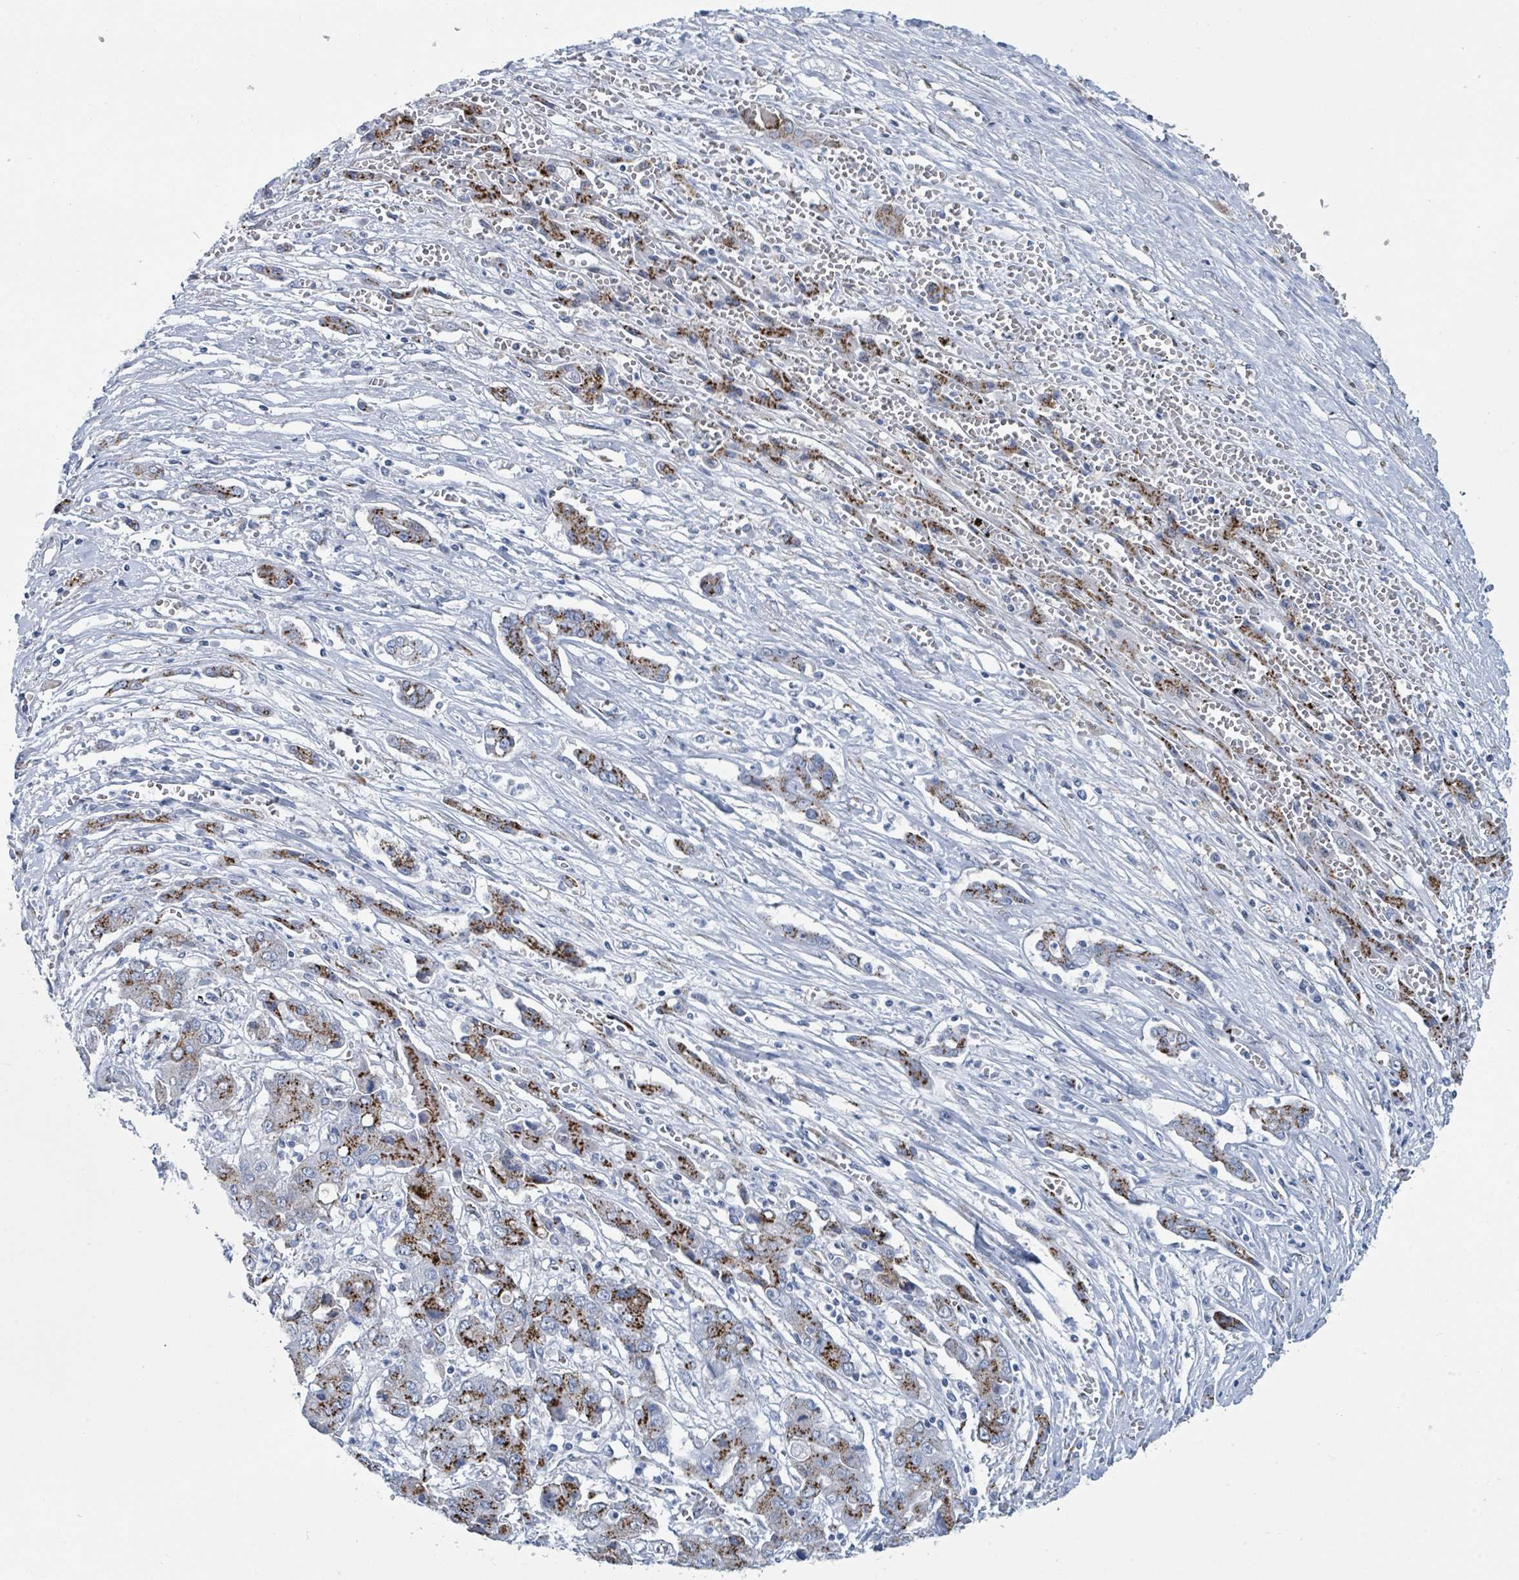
{"staining": {"intensity": "strong", "quantity": "25%-75%", "location": "cytoplasmic/membranous"}, "tissue": "liver cancer", "cell_type": "Tumor cells", "image_type": "cancer", "snomed": [{"axis": "morphology", "description": "Cholangiocarcinoma"}, {"axis": "topography", "description": "Liver"}], "caption": "Cholangiocarcinoma (liver) stained with a protein marker exhibits strong staining in tumor cells.", "gene": "DCAF5", "patient": {"sex": "male", "age": 67}}